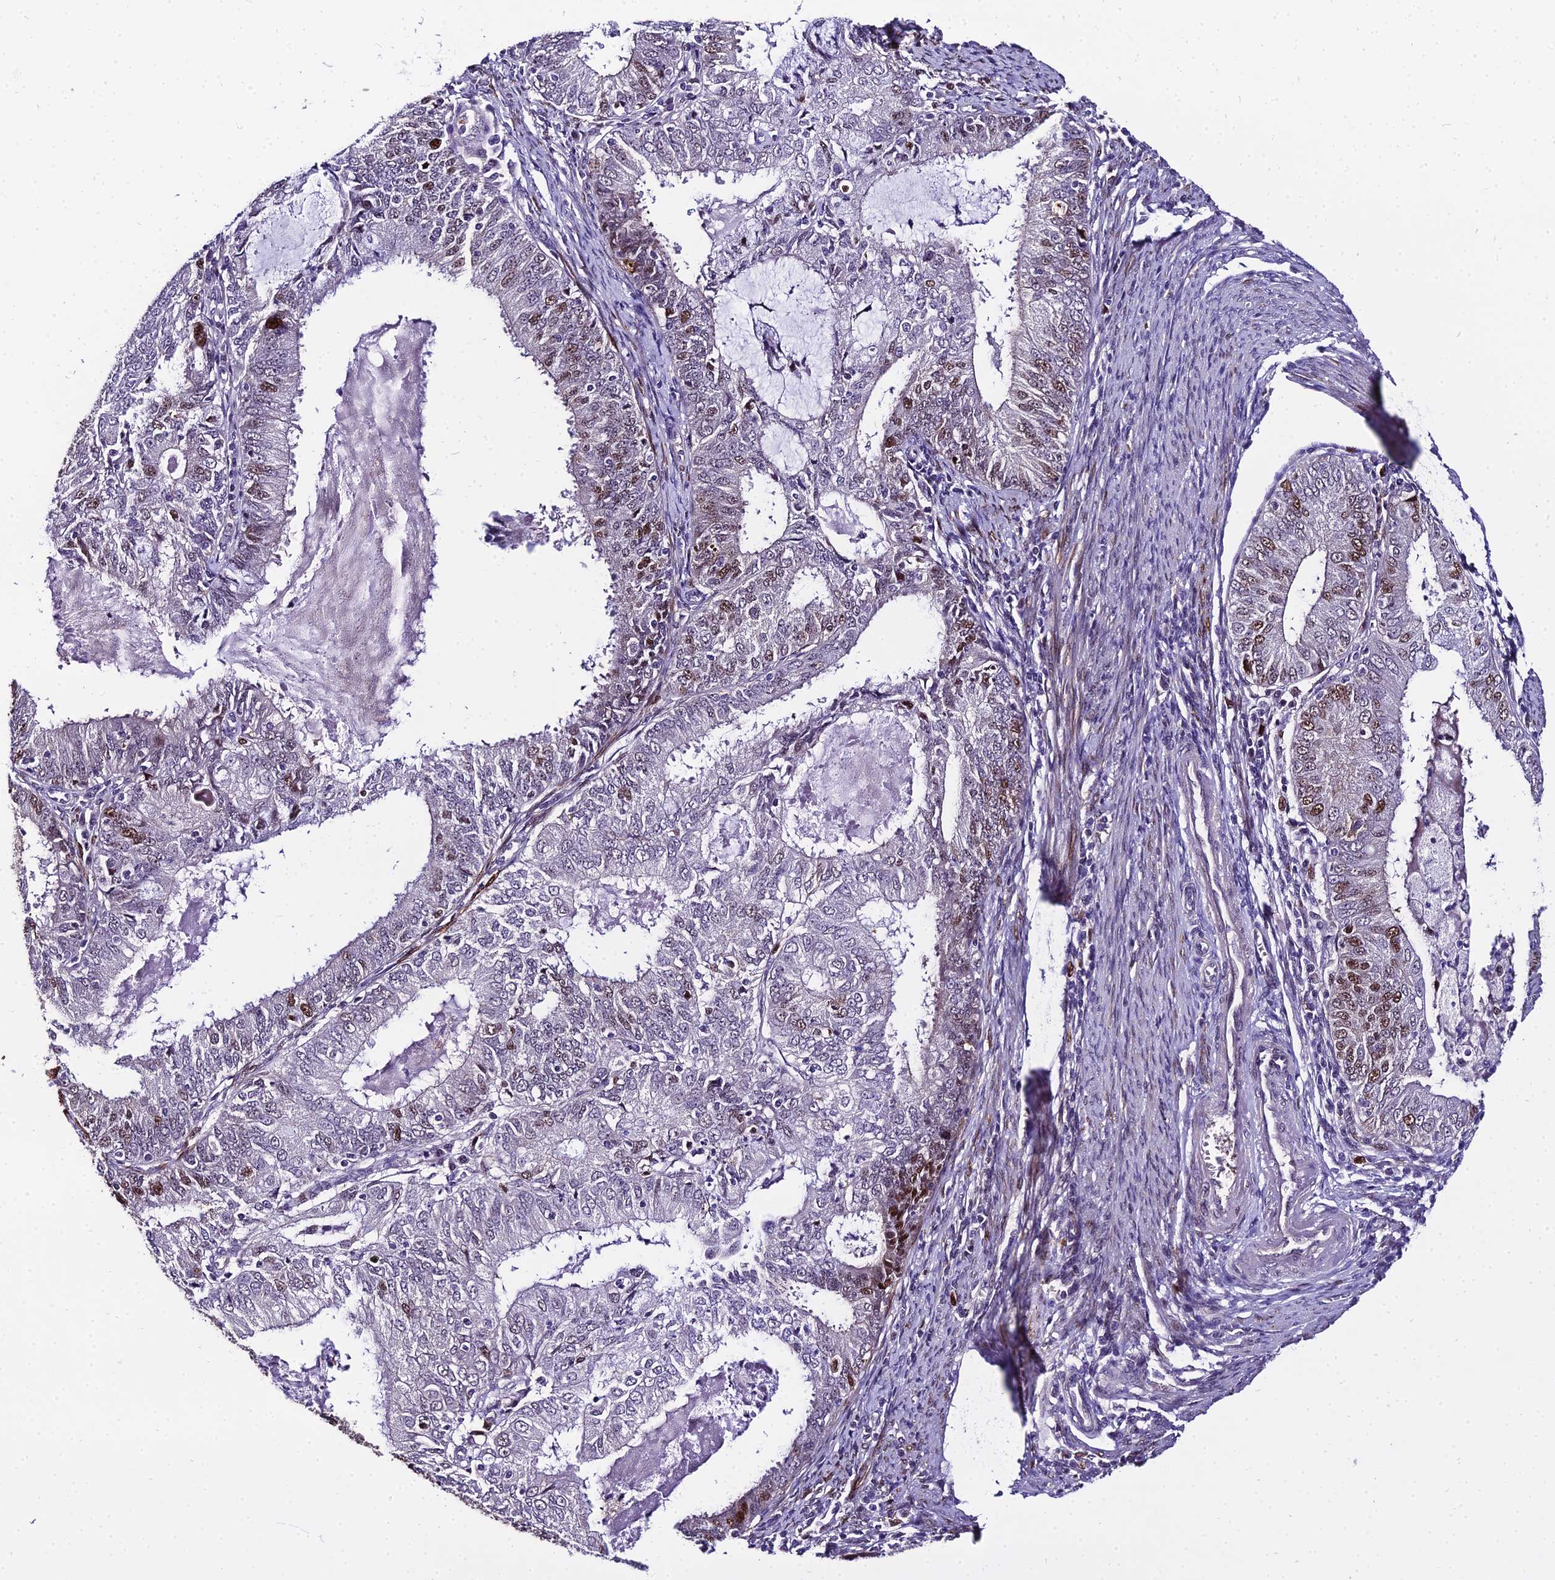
{"staining": {"intensity": "moderate", "quantity": "<25%", "location": "nuclear"}, "tissue": "endometrial cancer", "cell_type": "Tumor cells", "image_type": "cancer", "snomed": [{"axis": "morphology", "description": "Adenocarcinoma, NOS"}, {"axis": "topography", "description": "Endometrium"}], "caption": "Immunohistochemistry (DAB) staining of human adenocarcinoma (endometrial) shows moderate nuclear protein positivity in about <25% of tumor cells. (brown staining indicates protein expression, while blue staining denotes nuclei).", "gene": "TRIML2", "patient": {"sex": "female", "age": 57}}